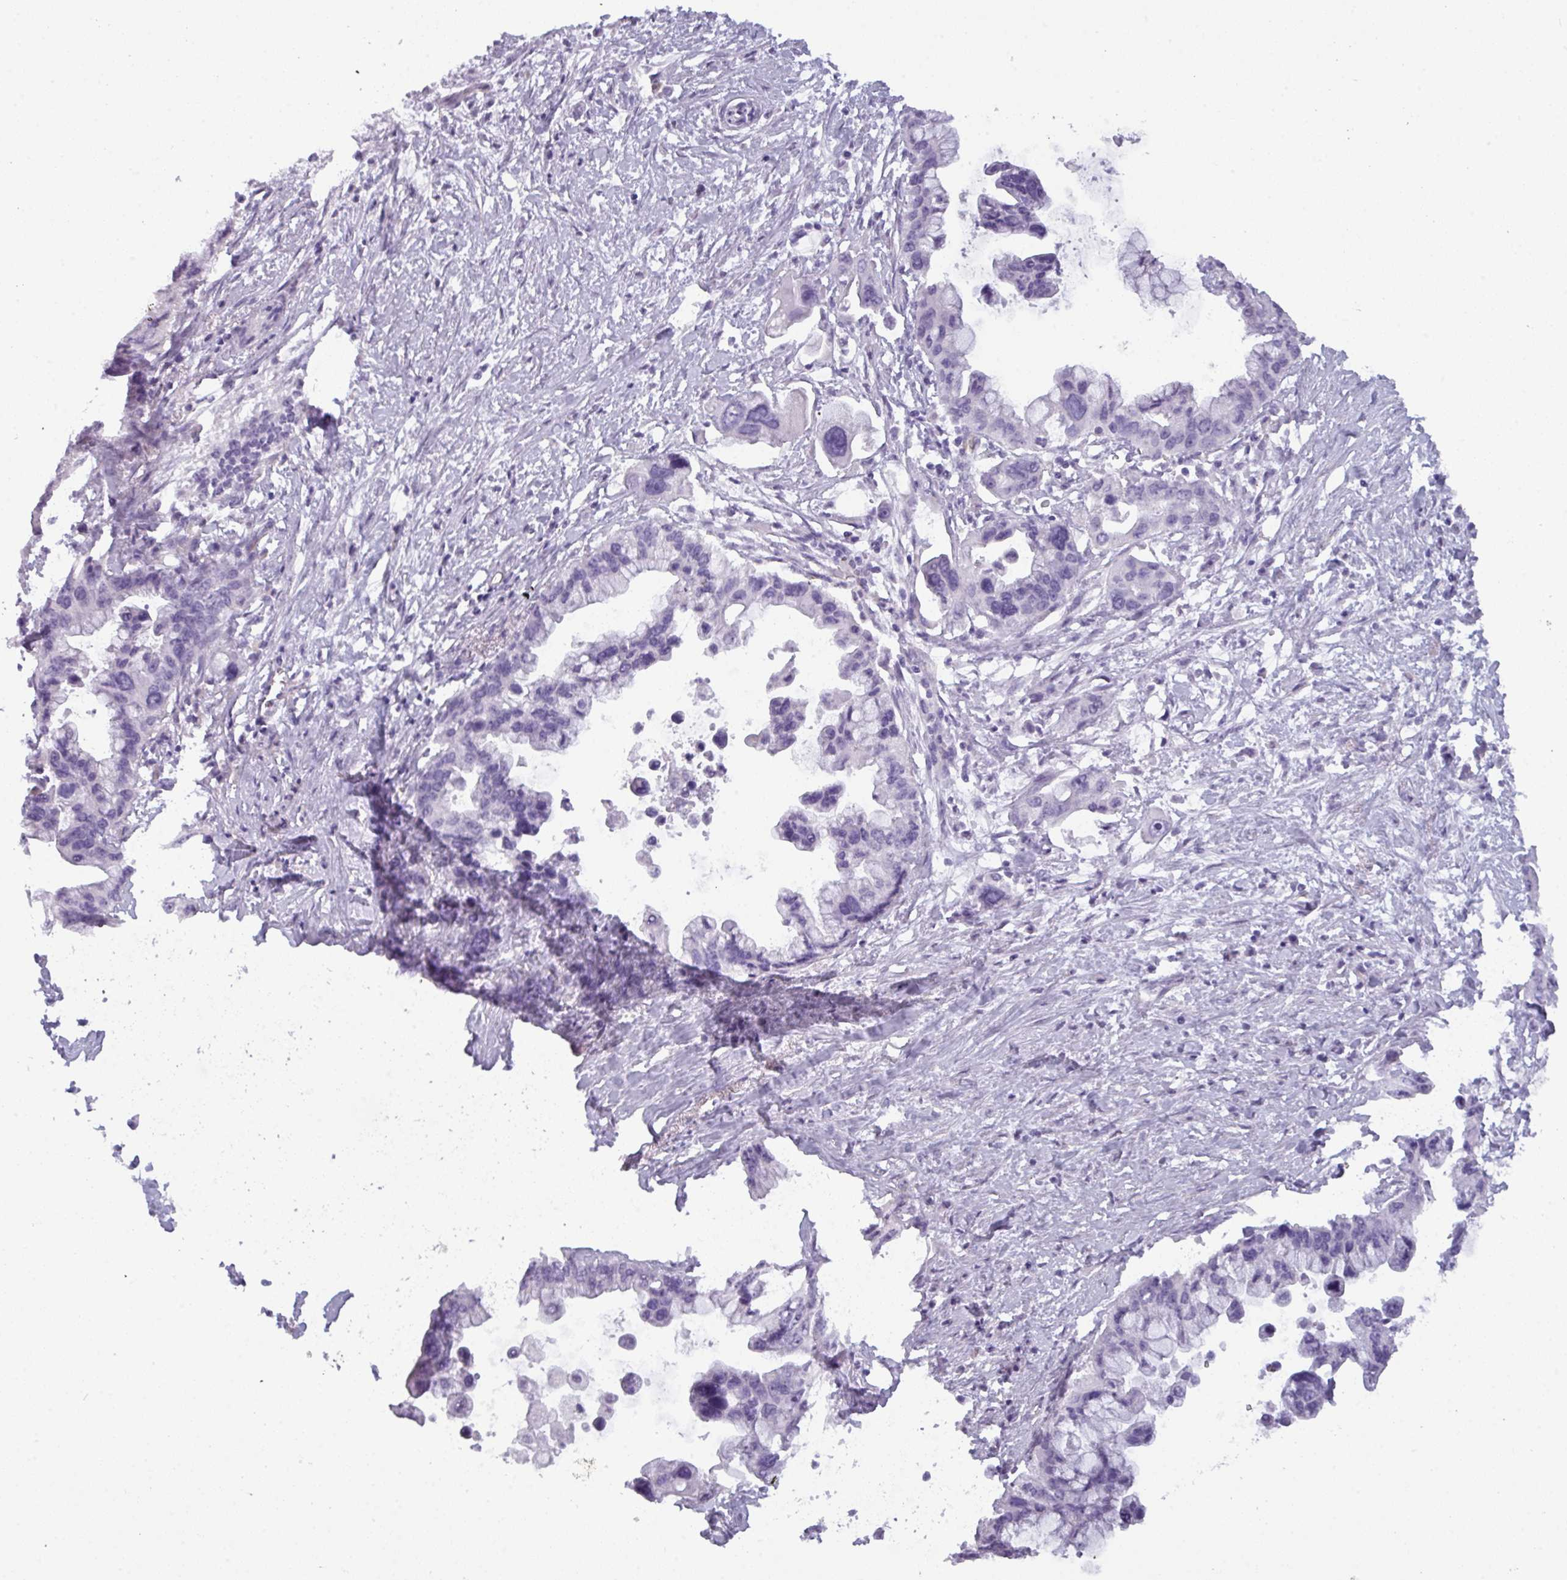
{"staining": {"intensity": "negative", "quantity": "none", "location": "none"}, "tissue": "pancreatic cancer", "cell_type": "Tumor cells", "image_type": "cancer", "snomed": [{"axis": "morphology", "description": "Adenocarcinoma, NOS"}, {"axis": "topography", "description": "Pancreas"}], "caption": "This is an immunohistochemistry micrograph of pancreatic cancer (adenocarcinoma). There is no expression in tumor cells.", "gene": "AREL1", "patient": {"sex": "female", "age": 83}}